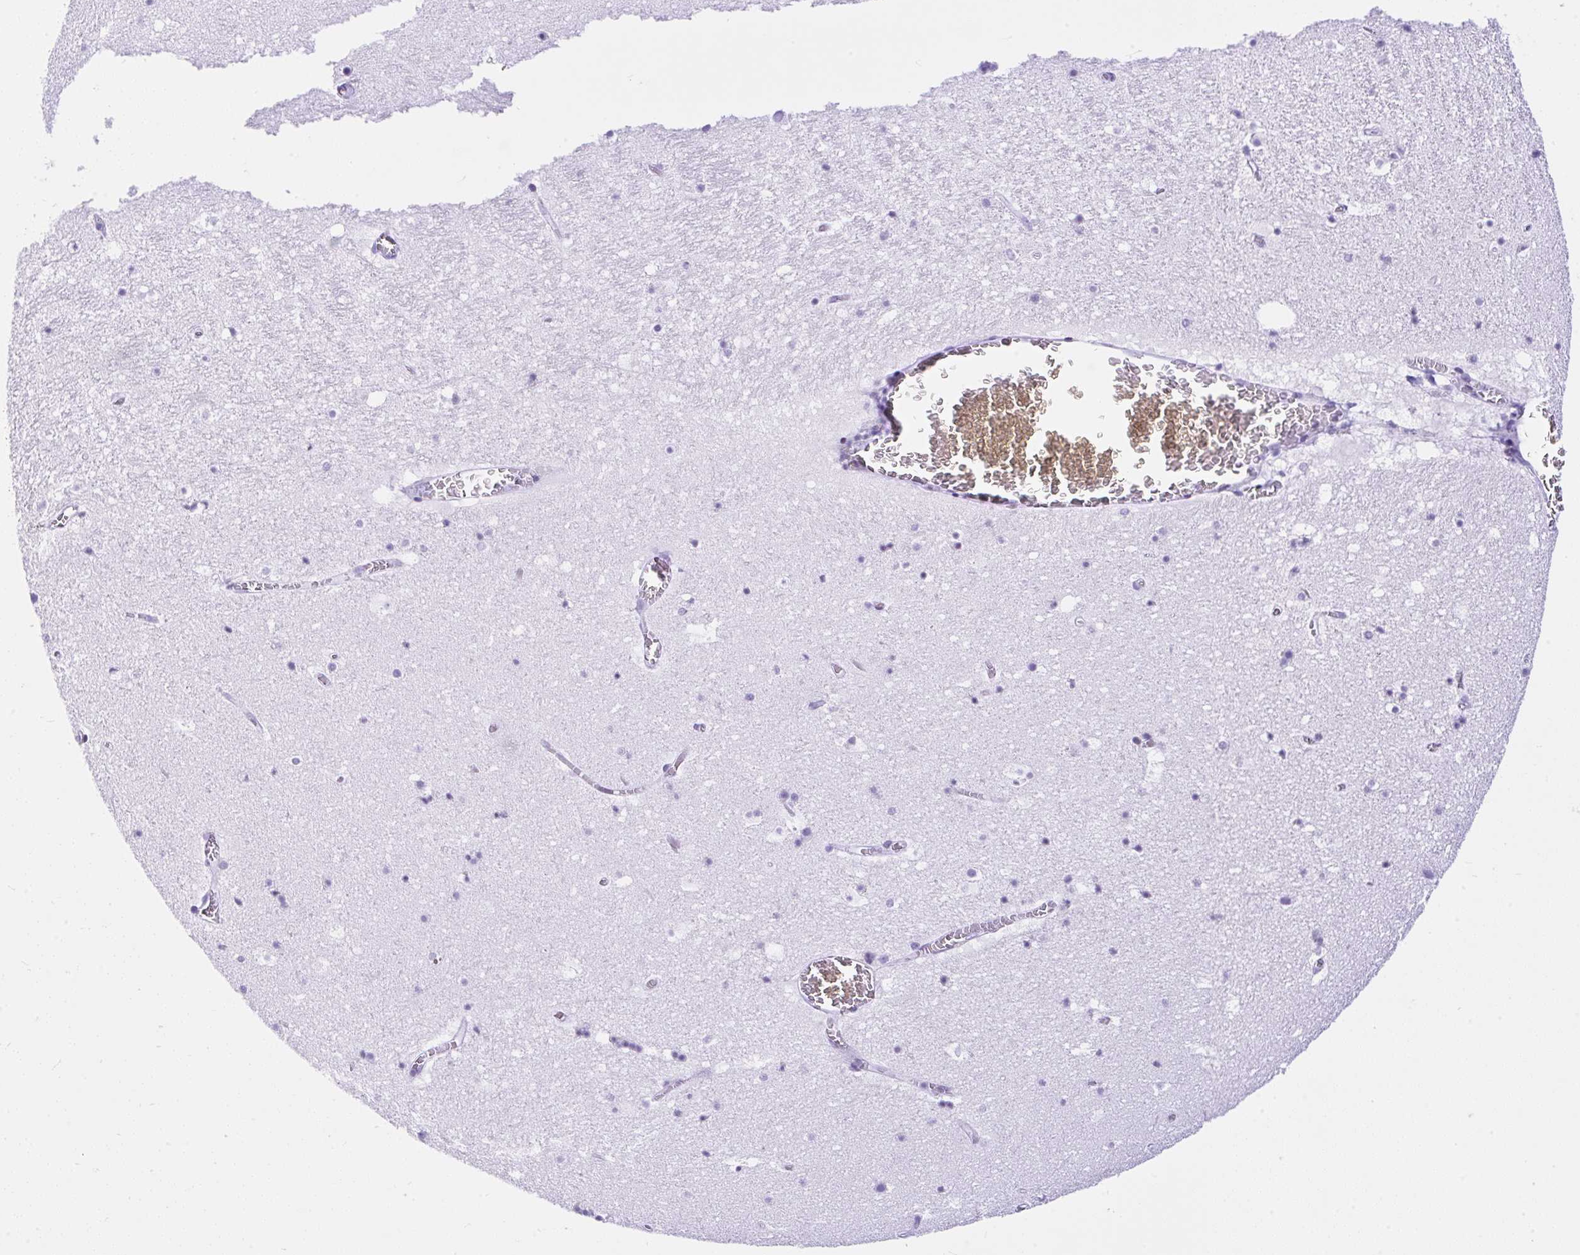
{"staining": {"intensity": "negative", "quantity": "none", "location": "none"}, "tissue": "hippocampus", "cell_type": "Glial cells", "image_type": "normal", "snomed": [{"axis": "morphology", "description": "Normal tissue, NOS"}, {"axis": "topography", "description": "Hippocampus"}], "caption": "IHC of unremarkable human hippocampus demonstrates no expression in glial cells.", "gene": "KRT27", "patient": {"sex": "female", "age": 42}}